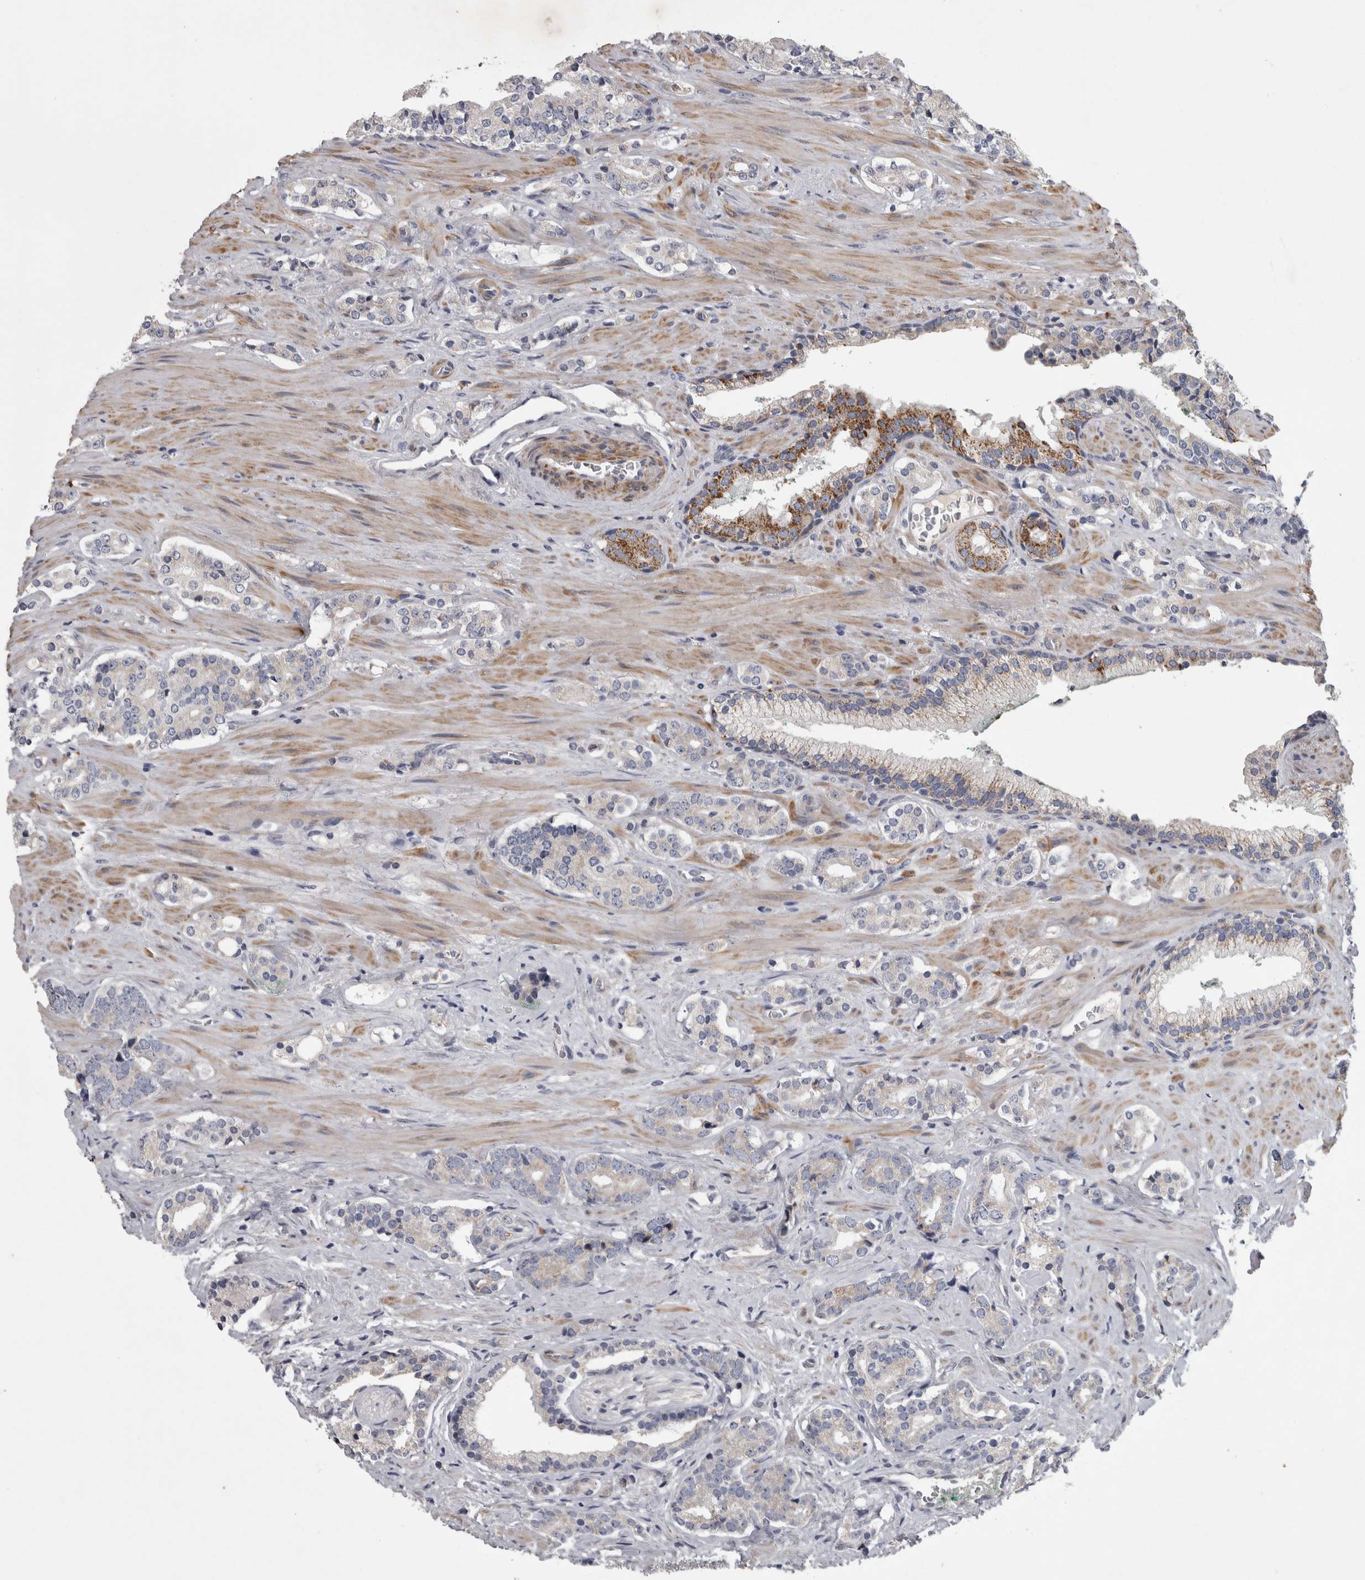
{"staining": {"intensity": "moderate", "quantity": "<25%", "location": "cytoplasmic/membranous"}, "tissue": "prostate cancer", "cell_type": "Tumor cells", "image_type": "cancer", "snomed": [{"axis": "morphology", "description": "Adenocarcinoma, High grade"}, {"axis": "topography", "description": "Prostate"}], "caption": "Tumor cells show low levels of moderate cytoplasmic/membranous positivity in approximately <25% of cells in prostate cancer (adenocarcinoma (high-grade)).", "gene": "DBT", "patient": {"sex": "male", "age": 71}}